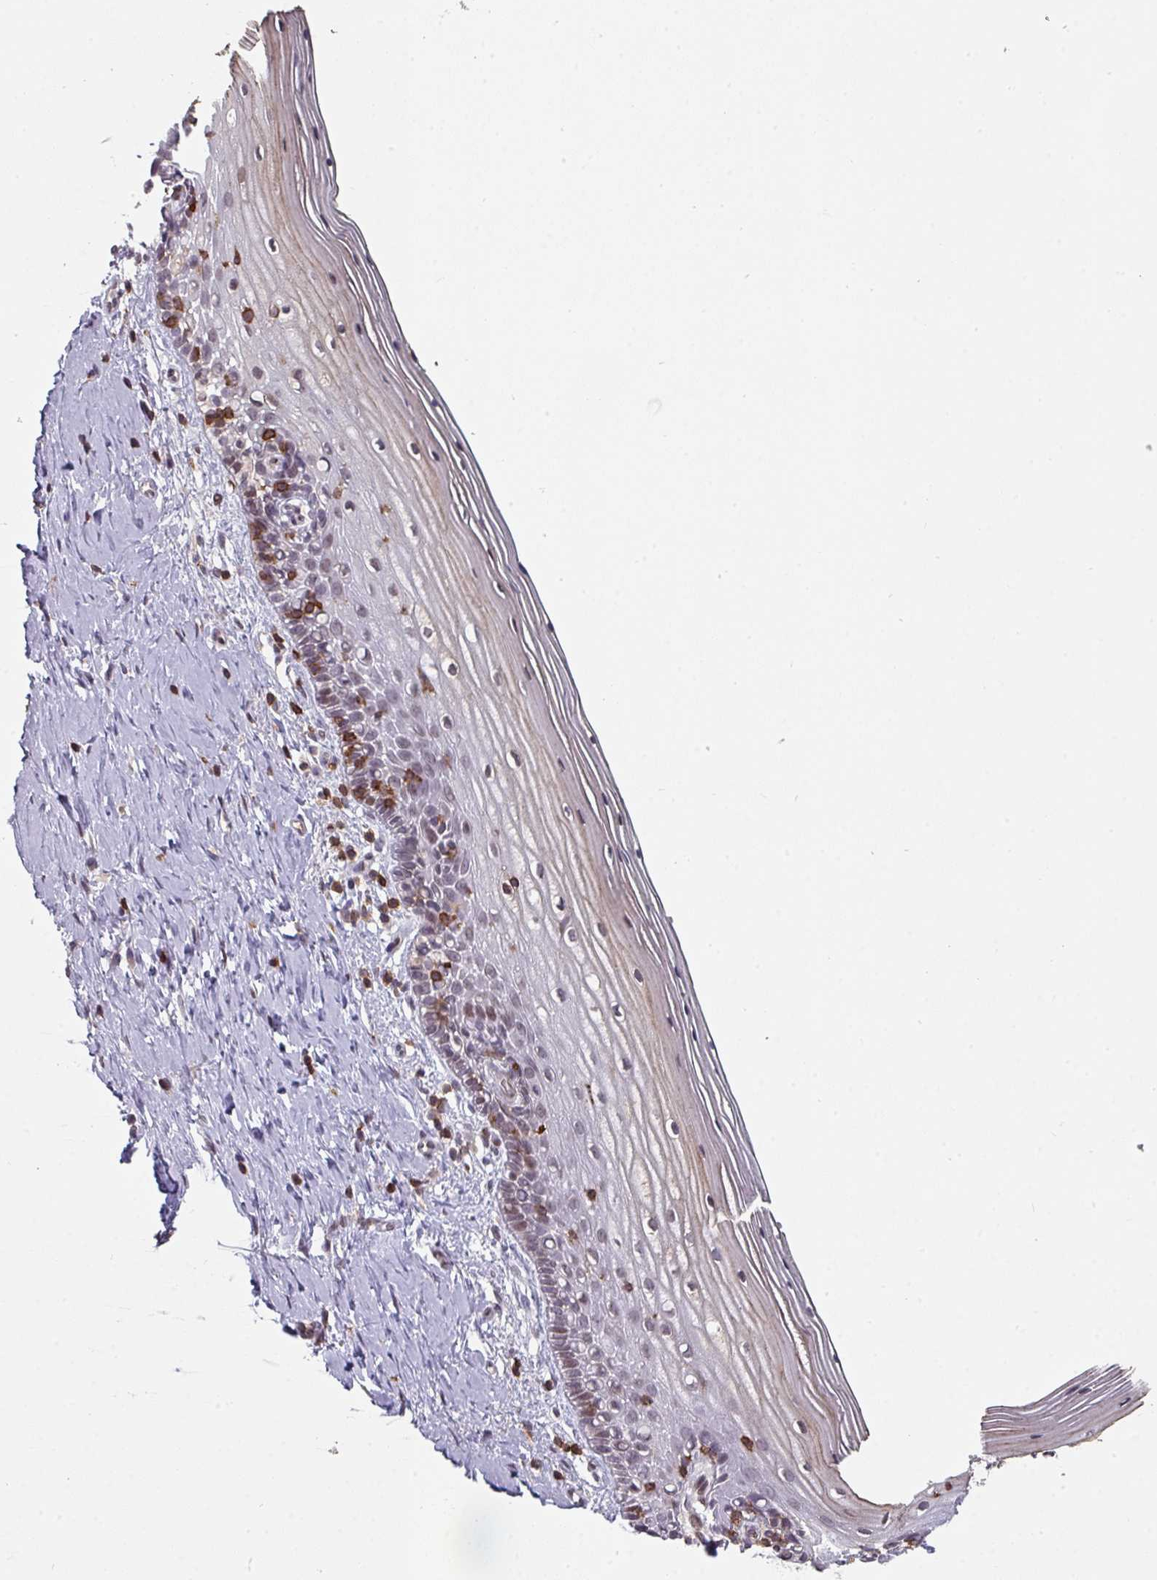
{"staining": {"intensity": "negative", "quantity": "none", "location": "none"}, "tissue": "cervix", "cell_type": "Glandular cells", "image_type": "normal", "snomed": [{"axis": "morphology", "description": "Normal tissue, NOS"}, {"axis": "topography", "description": "Cervix"}], "caption": "An IHC histopathology image of normal cervix is shown. There is no staining in glandular cells of cervix.", "gene": "RASAL3", "patient": {"sex": "female", "age": 44}}